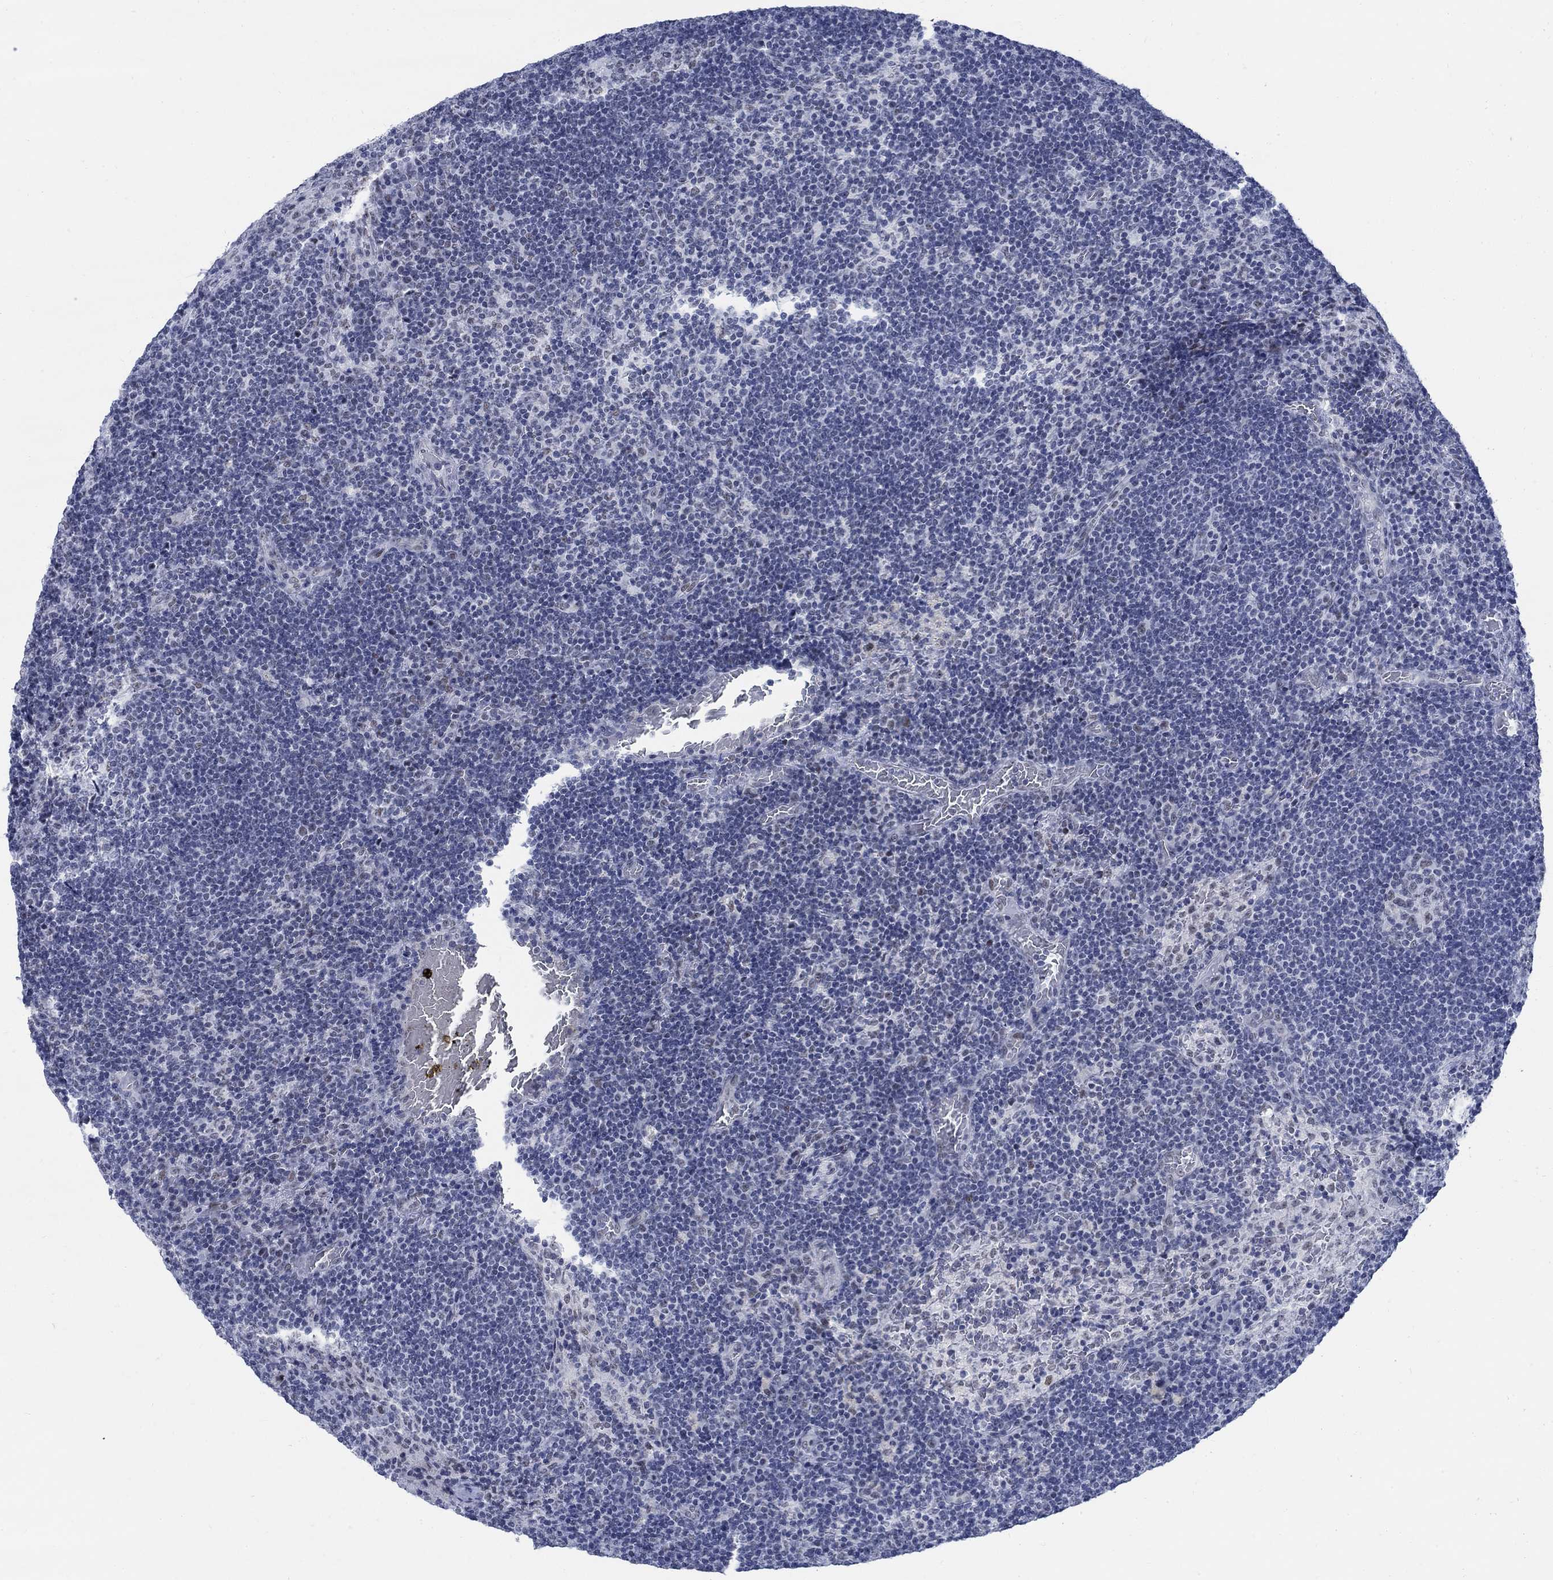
{"staining": {"intensity": "negative", "quantity": "none", "location": "none"}, "tissue": "lymph node", "cell_type": "Germinal center cells", "image_type": "normal", "snomed": [{"axis": "morphology", "description": "Normal tissue, NOS"}, {"axis": "topography", "description": "Lymph node"}], "caption": "This is an immunohistochemistry image of normal lymph node. There is no positivity in germinal center cells.", "gene": "DLK1", "patient": {"sex": "male", "age": 63}}